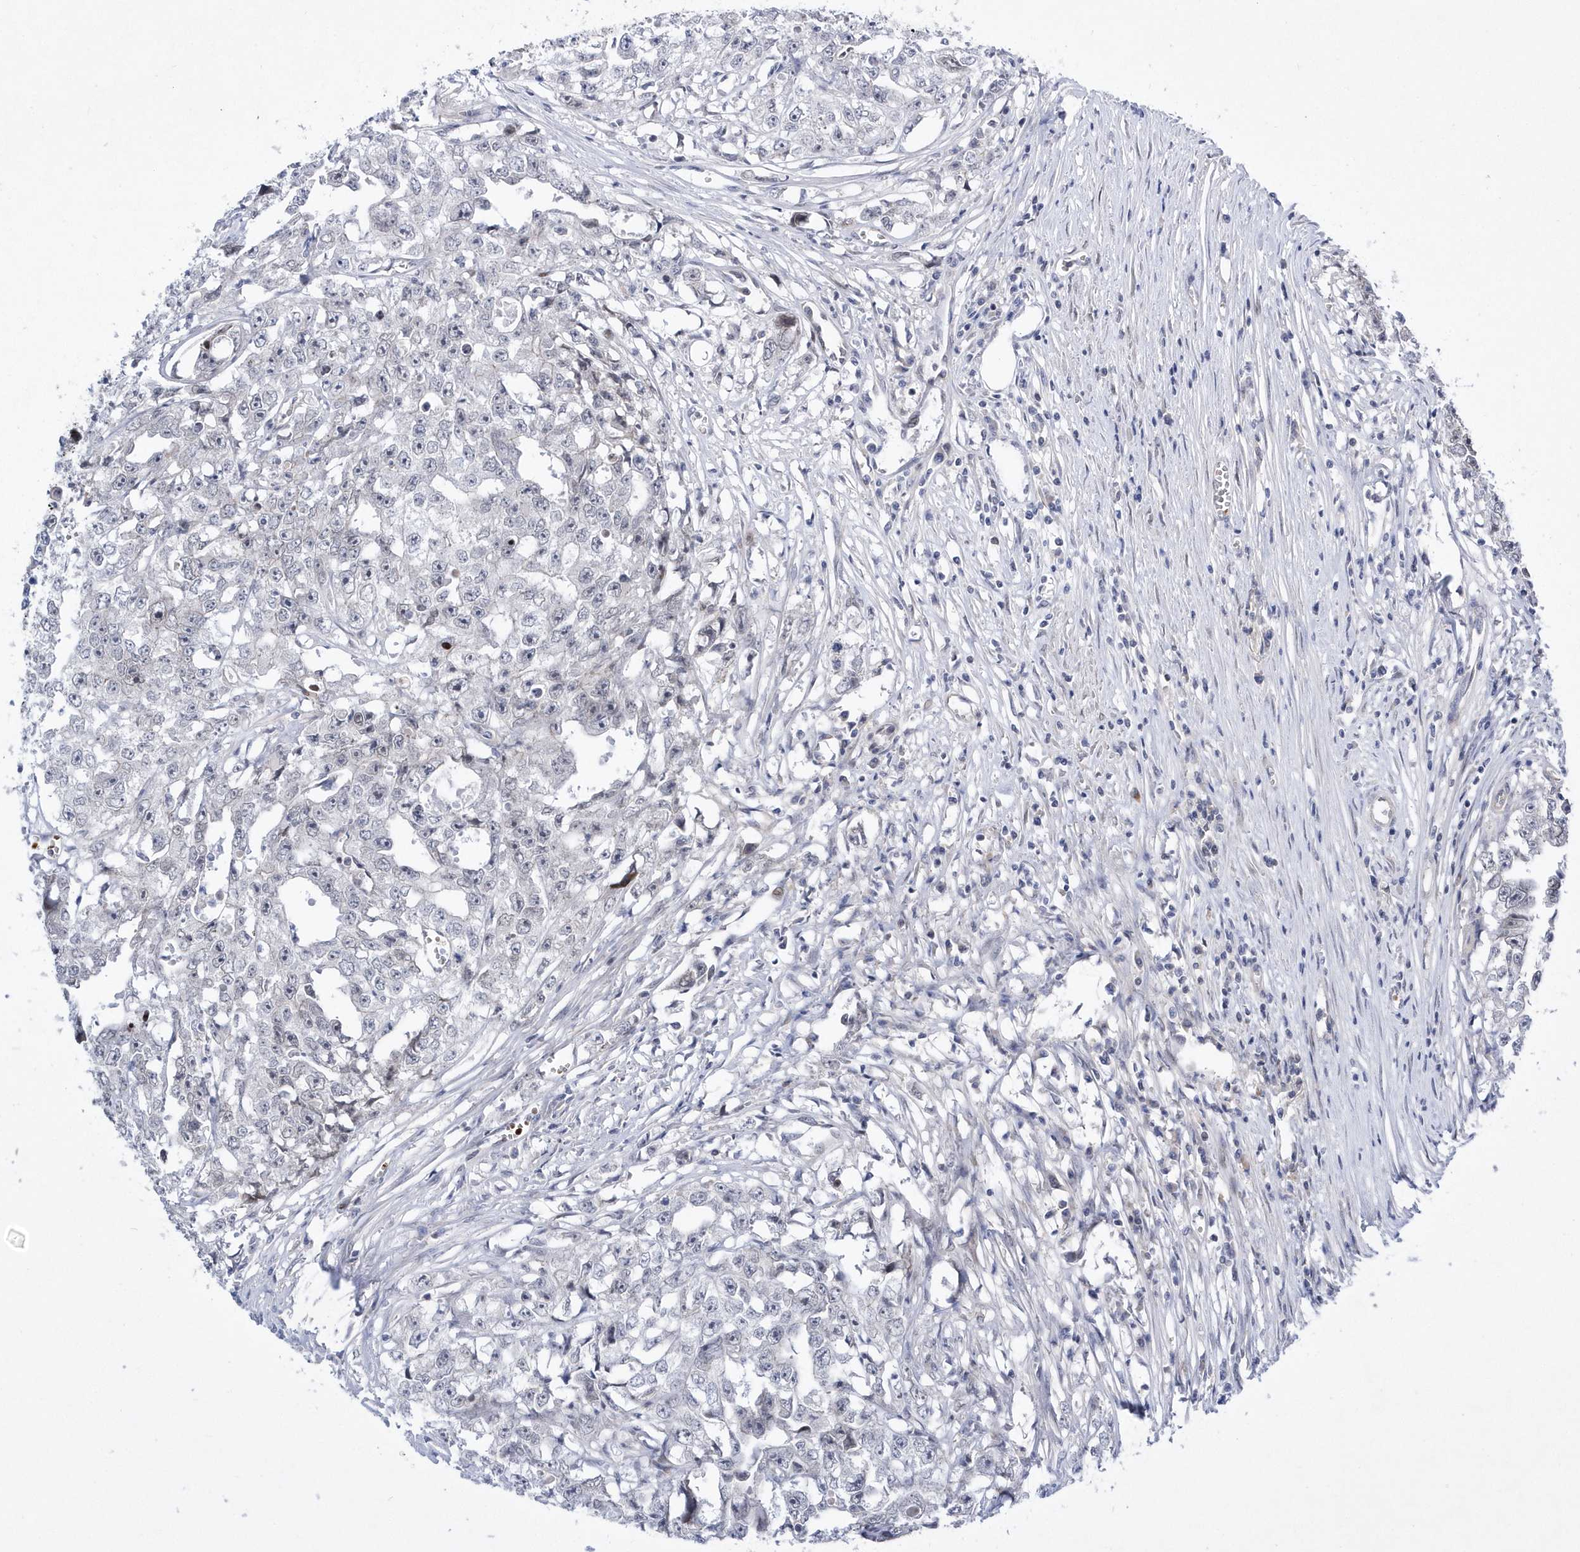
{"staining": {"intensity": "negative", "quantity": "none", "location": "none"}, "tissue": "testis cancer", "cell_type": "Tumor cells", "image_type": "cancer", "snomed": [{"axis": "morphology", "description": "Seminoma, NOS"}, {"axis": "morphology", "description": "Carcinoma, Embryonal, NOS"}, {"axis": "topography", "description": "Testis"}], "caption": "Tumor cells show no significant protein staining in testis cancer (embryonal carcinoma).", "gene": "ZNF875", "patient": {"sex": "male", "age": 43}}